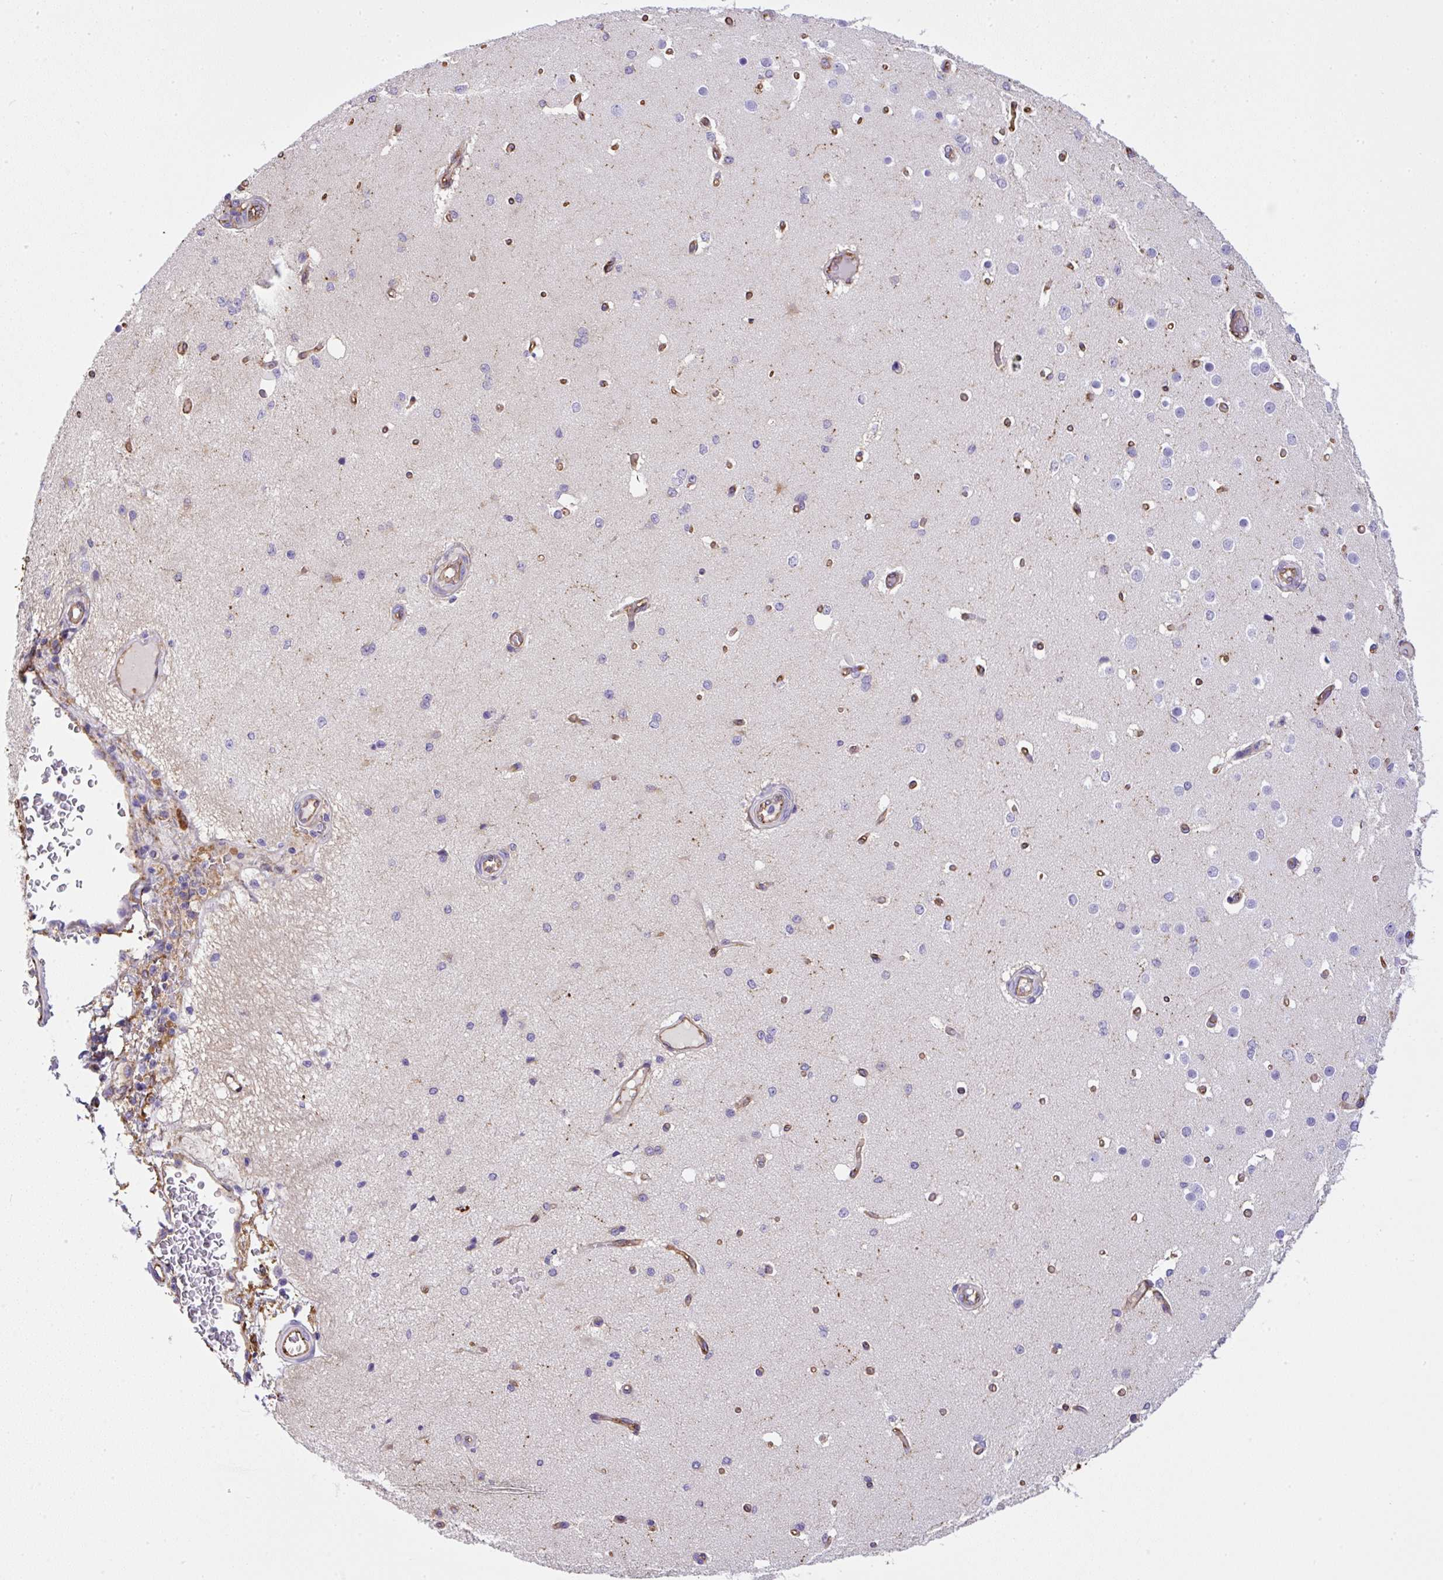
{"staining": {"intensity": "strong", "quantity": ">75%", "location": "cytoplasmic/membranous"}, "tissue": "cerebral cortex", "cell_type": "Endothelial cells", "image_type": "normal", "snomed": [{"axis": "morphology", "description": "Normal tissue, NOS"}, {"axis": "morphology", "description": "Inflammation, NOS"}, {"axis": "topography", "description": "Cerebral cortex"}], "caption": "Cerebral cortex was stained to show a protein in brown. There is high levels of strong cytoplasmic/membranous staining in about >75% of endothelial cells. (DAB (3,3'-diaminobenzidine) IHC, brown staining for protein, blue staining for nuclei).", "gene": "MAGEB5", "patient": {"sex": "male", "age": 6}}